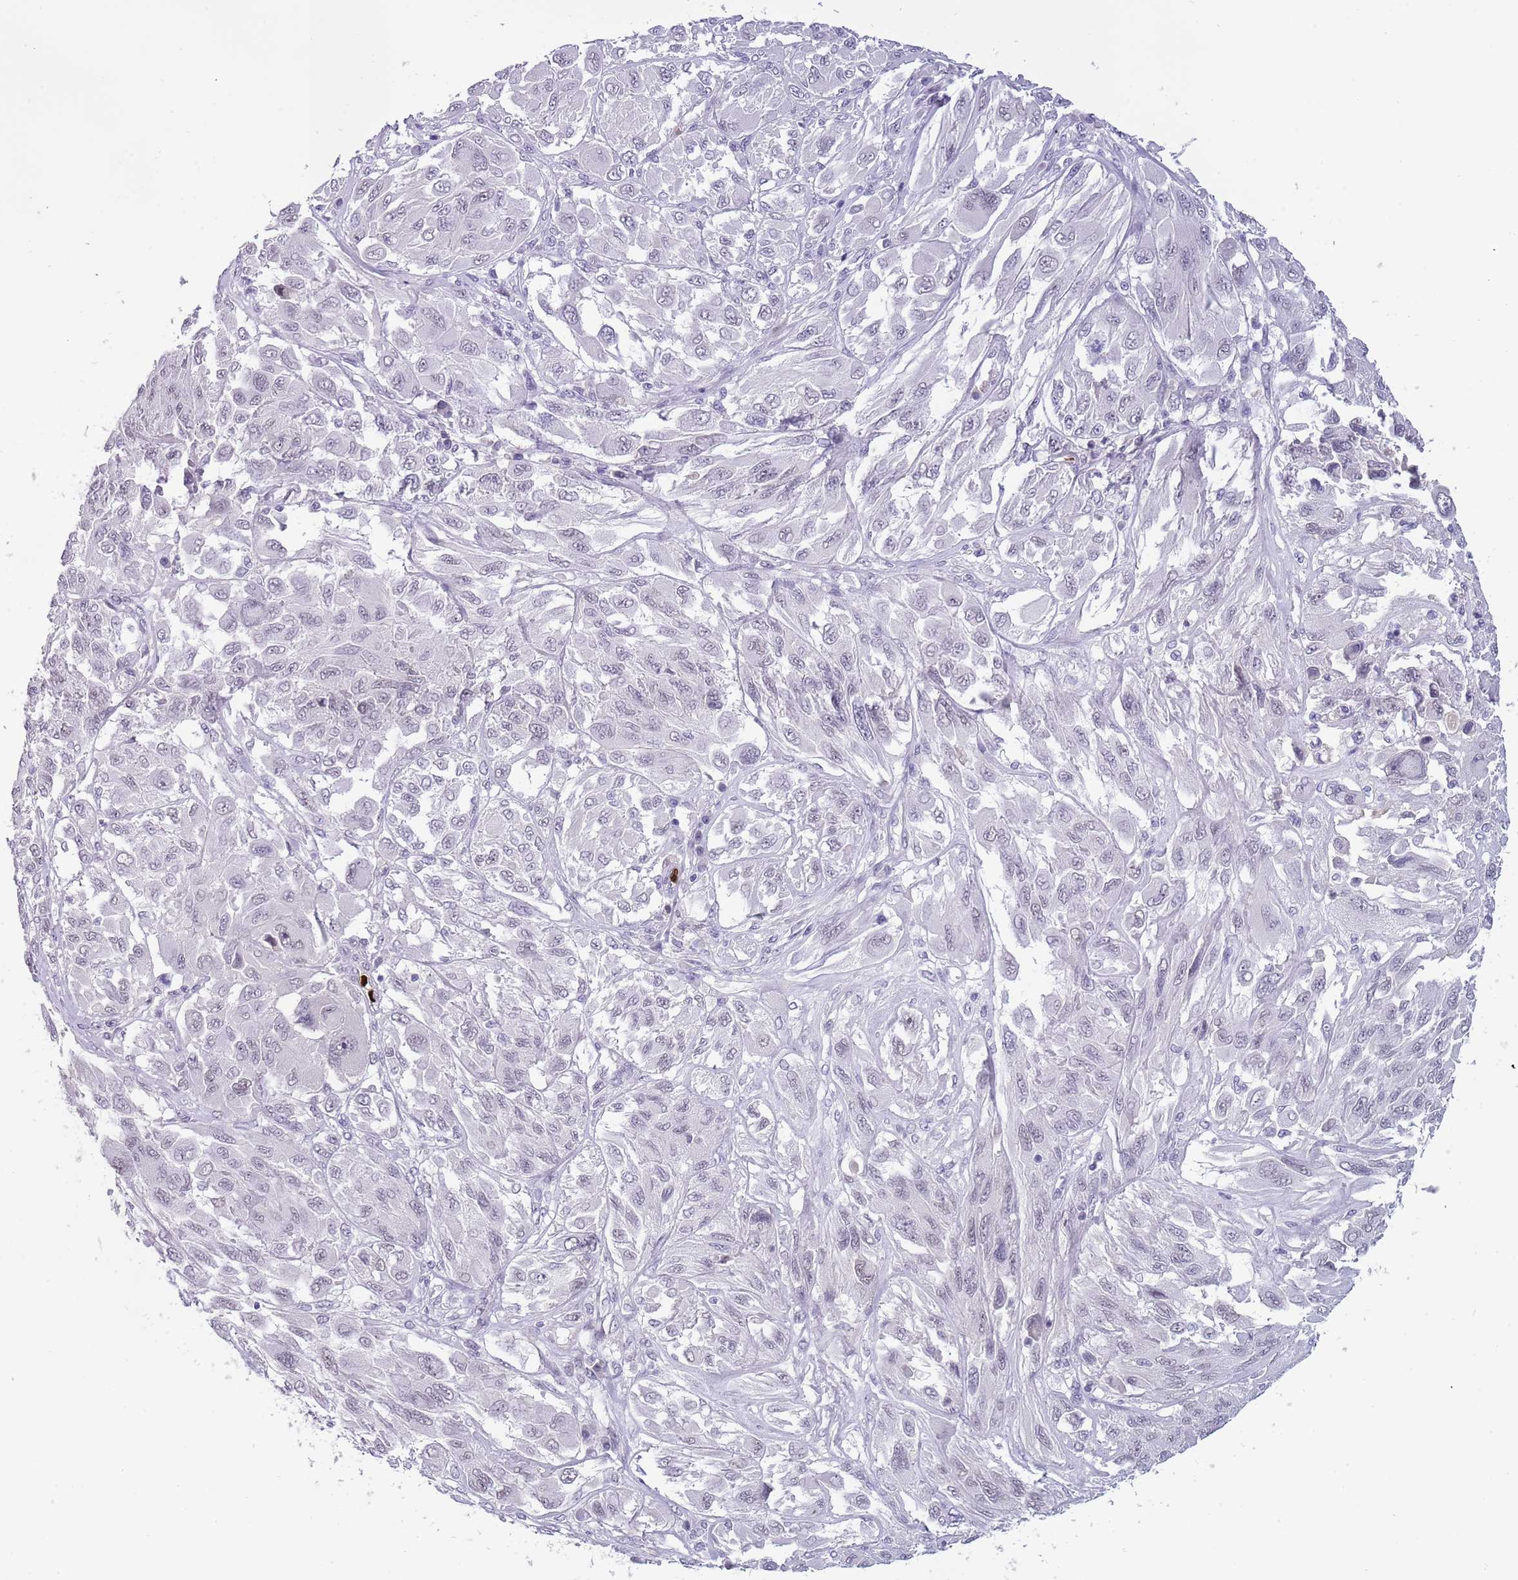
{"staining": {"intensity": "negative", "quantity": "none", "location": "none"}, "tissue": "melanoma", "cell_type": "Tumor cells", "image_type": "cancer", "snomed": [{"axis": "morphology", "description": "Malignant melanoma, NOS"}, {"axis": "topography", "description": "Skin"}], "caption": "Immunohistochemistry (IHC) of malignant melanoma reveals no positivity in tumor cells.", "gene": "LYPD6B", "patient": {"sex": "female", "age": 91}}